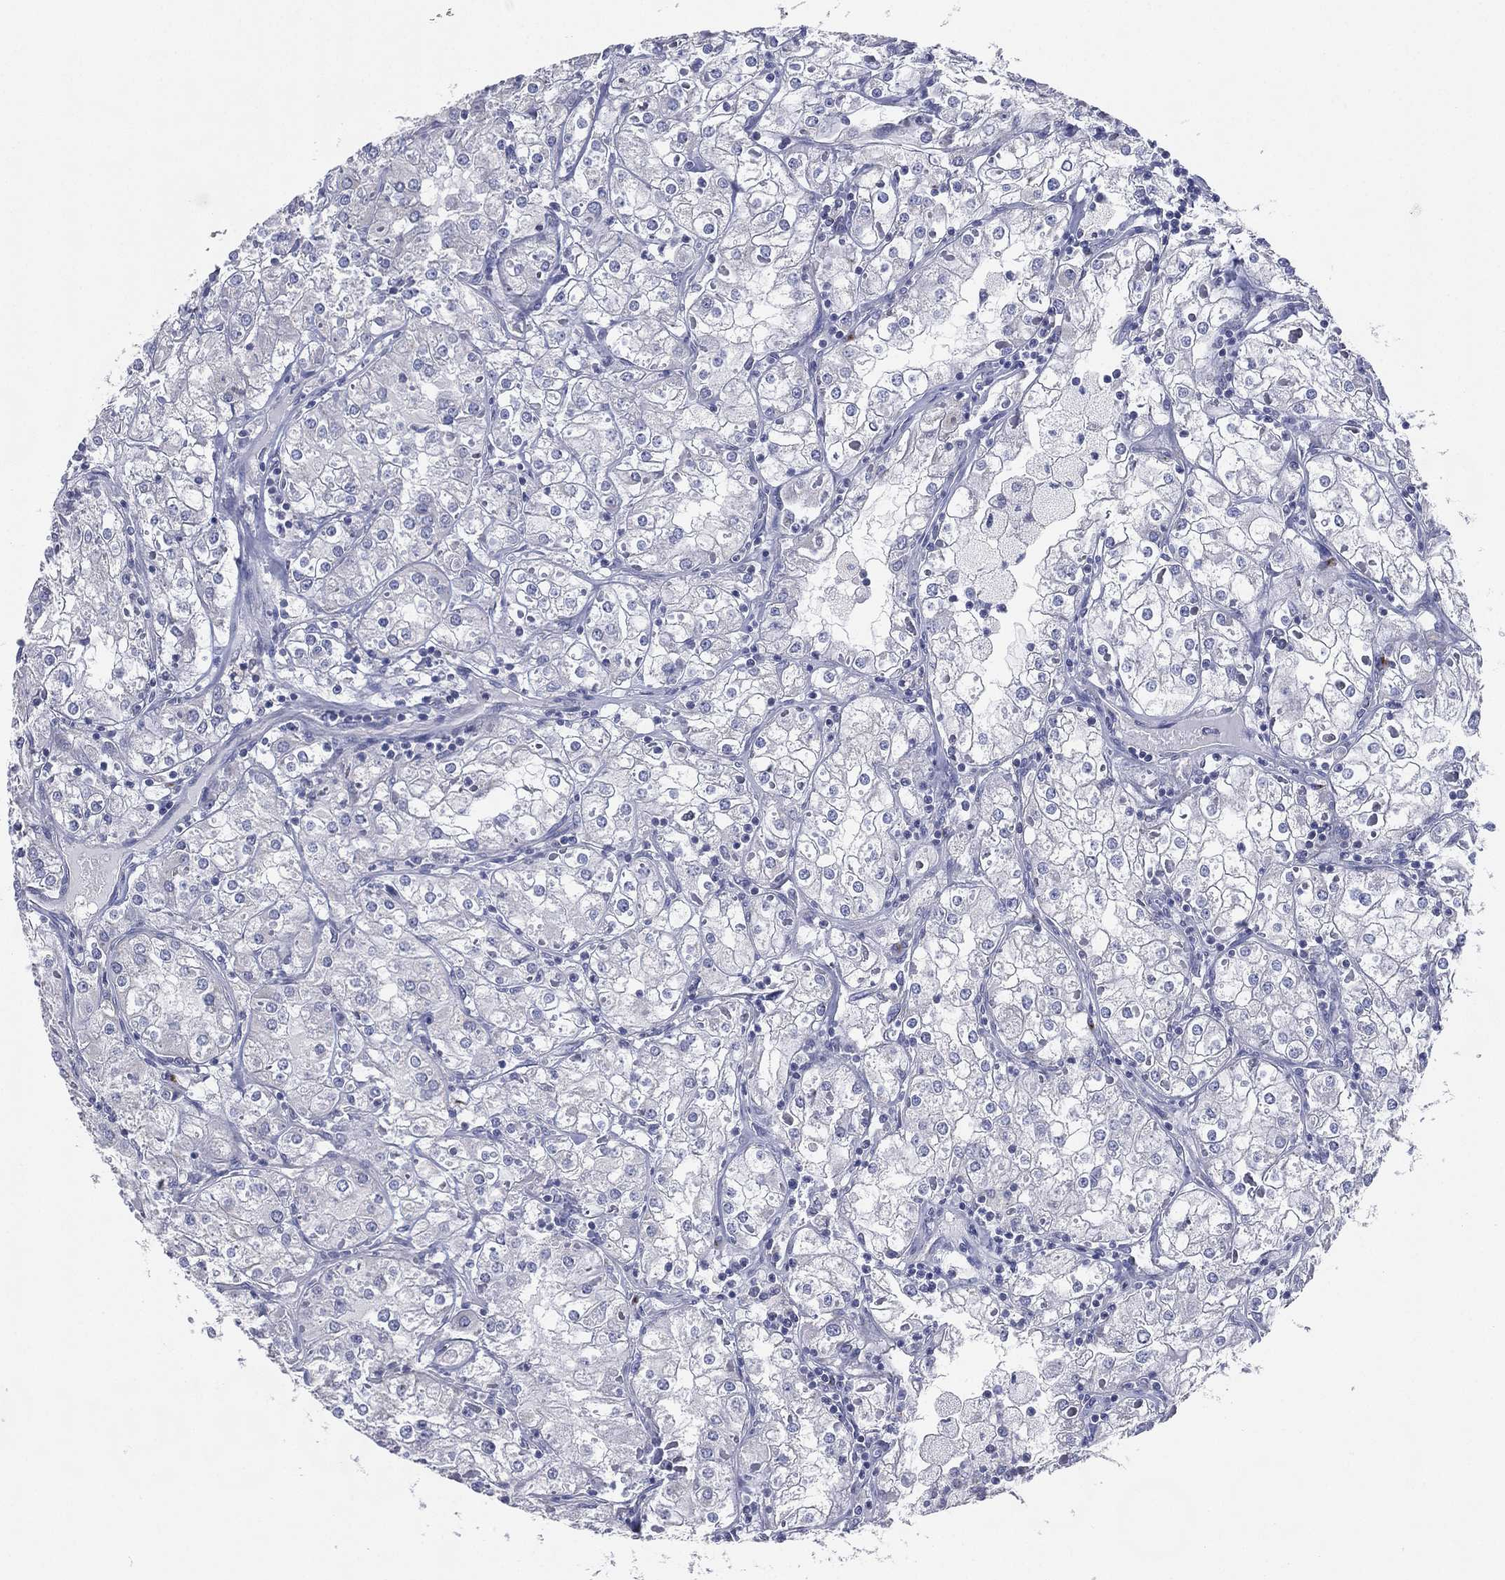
{"staining": {"intensity": "negative", "quantity": "none", "location": "none"}, "tissue": "renal cancer", "cell_type": "Tumor cells", "image_type": "cancer", "snomed": [{"axis": "morphology", "description": "Adenocarcinoma, NOS"}, {"axis": "topography", "description": "Kidney"}], "caption": "This is an immunohistochemistry image of human renal cancer (adenocarcinoma). There is no expression in tumor cells.", "gene": "ATP8A2", "patient": {"sex": "male", "age": 77}}